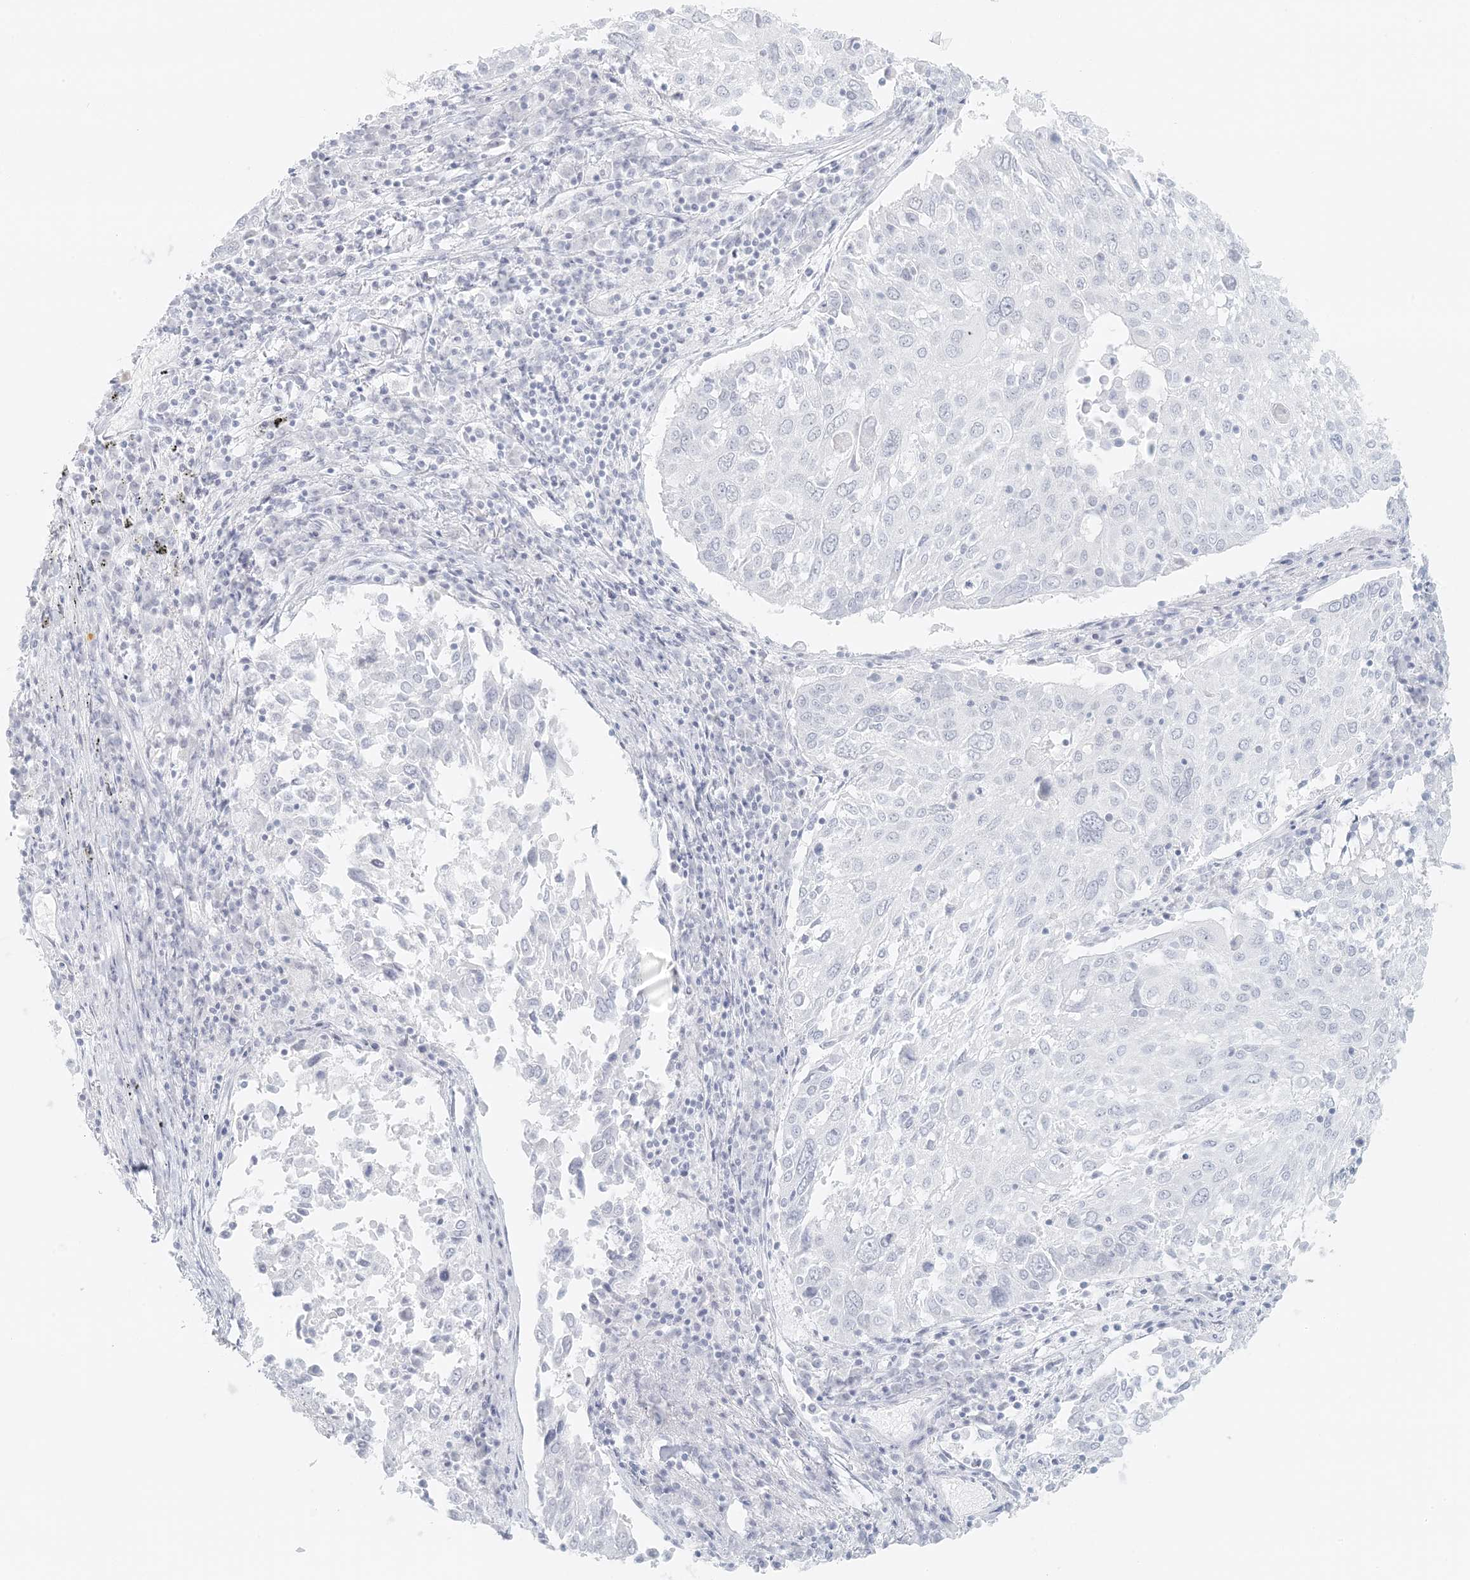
{"staining": {"intensity": "negative", "quantity": "none", "location": "none"}, "tissue": "lung cancer", "cell_type": "Tumor cells", "image_type": "cancer", "snomed": [{"axis": "morphology", "description": "Squamous cell carcinoma, NOS"}, {"axis": "topography", "description": "Lung"}], "caption": "A high-resolution image shows immunohistochemistry (IHC) staining of lung squamous cell carcinoma, which shows no significant expression in tumor cells. The staining was performed using DAB to visualize the protein expression in brown, while the nuclei were stained in blue with hematoxylin (Magnification: 20x).", "gene": "LIPT1", "patient": {"sex": "male", "age": 65}}